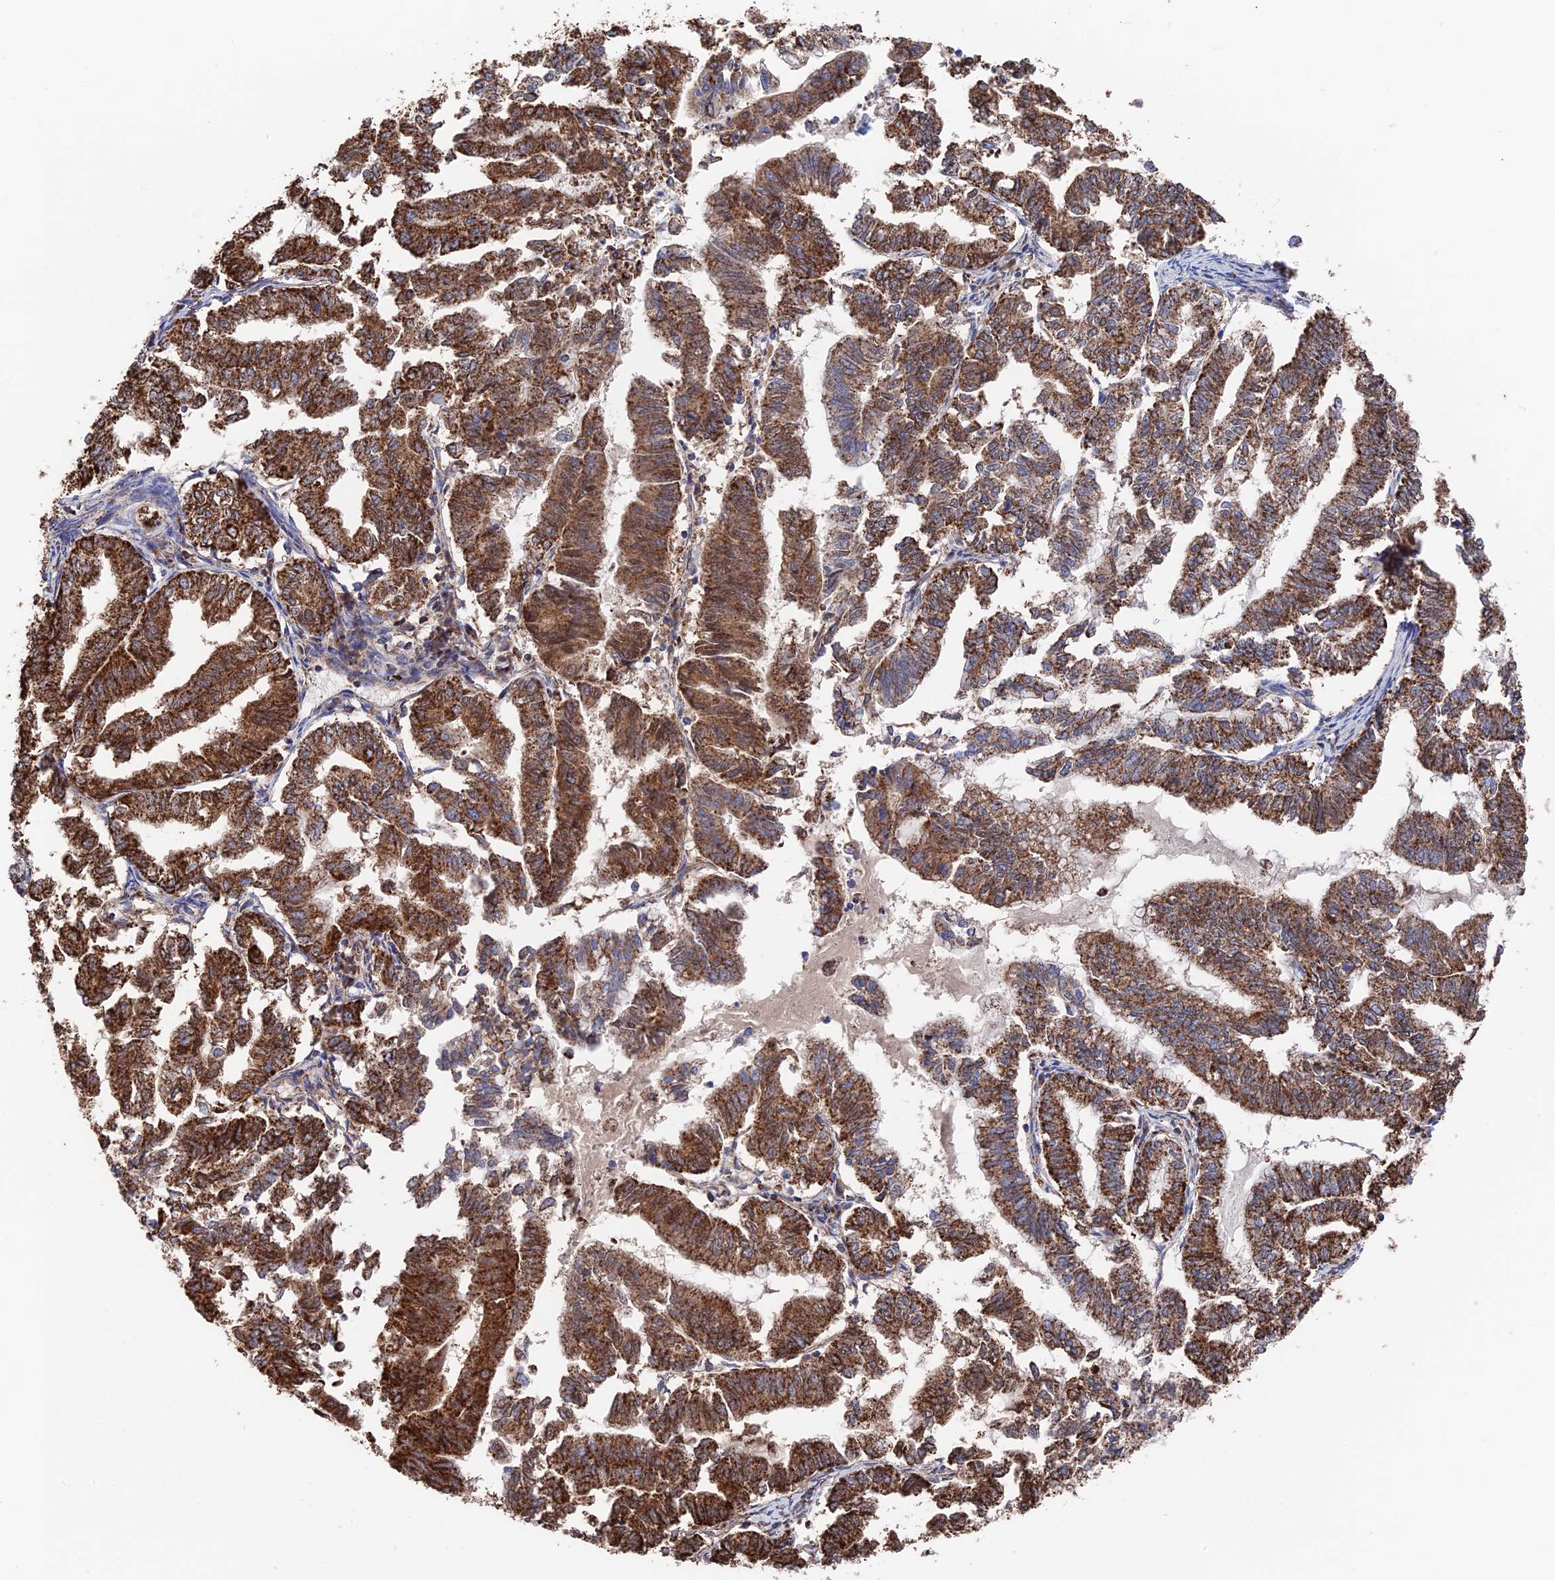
{"staining": {"intensity": "strong", "quantity": ">75%", "location": "cytoplasmic/membranous"}, "tissue": "endometrial cancer", "cell_type": "Tumor cells", "image_type": "cancer", "snomed": [{"axis": "morphology", "description": "Adenocarcinoma, NOS"}, {"axis": "topography", "description": "Endometrium"}], "caption": "Immunohistochemical staining of endometrial cancer displays high levels of strong cytoplasmic/membranous expression in about >75% of tumor cells.", "gene": "HAUS8", "patient": {"sex": "female", "age": 79}}